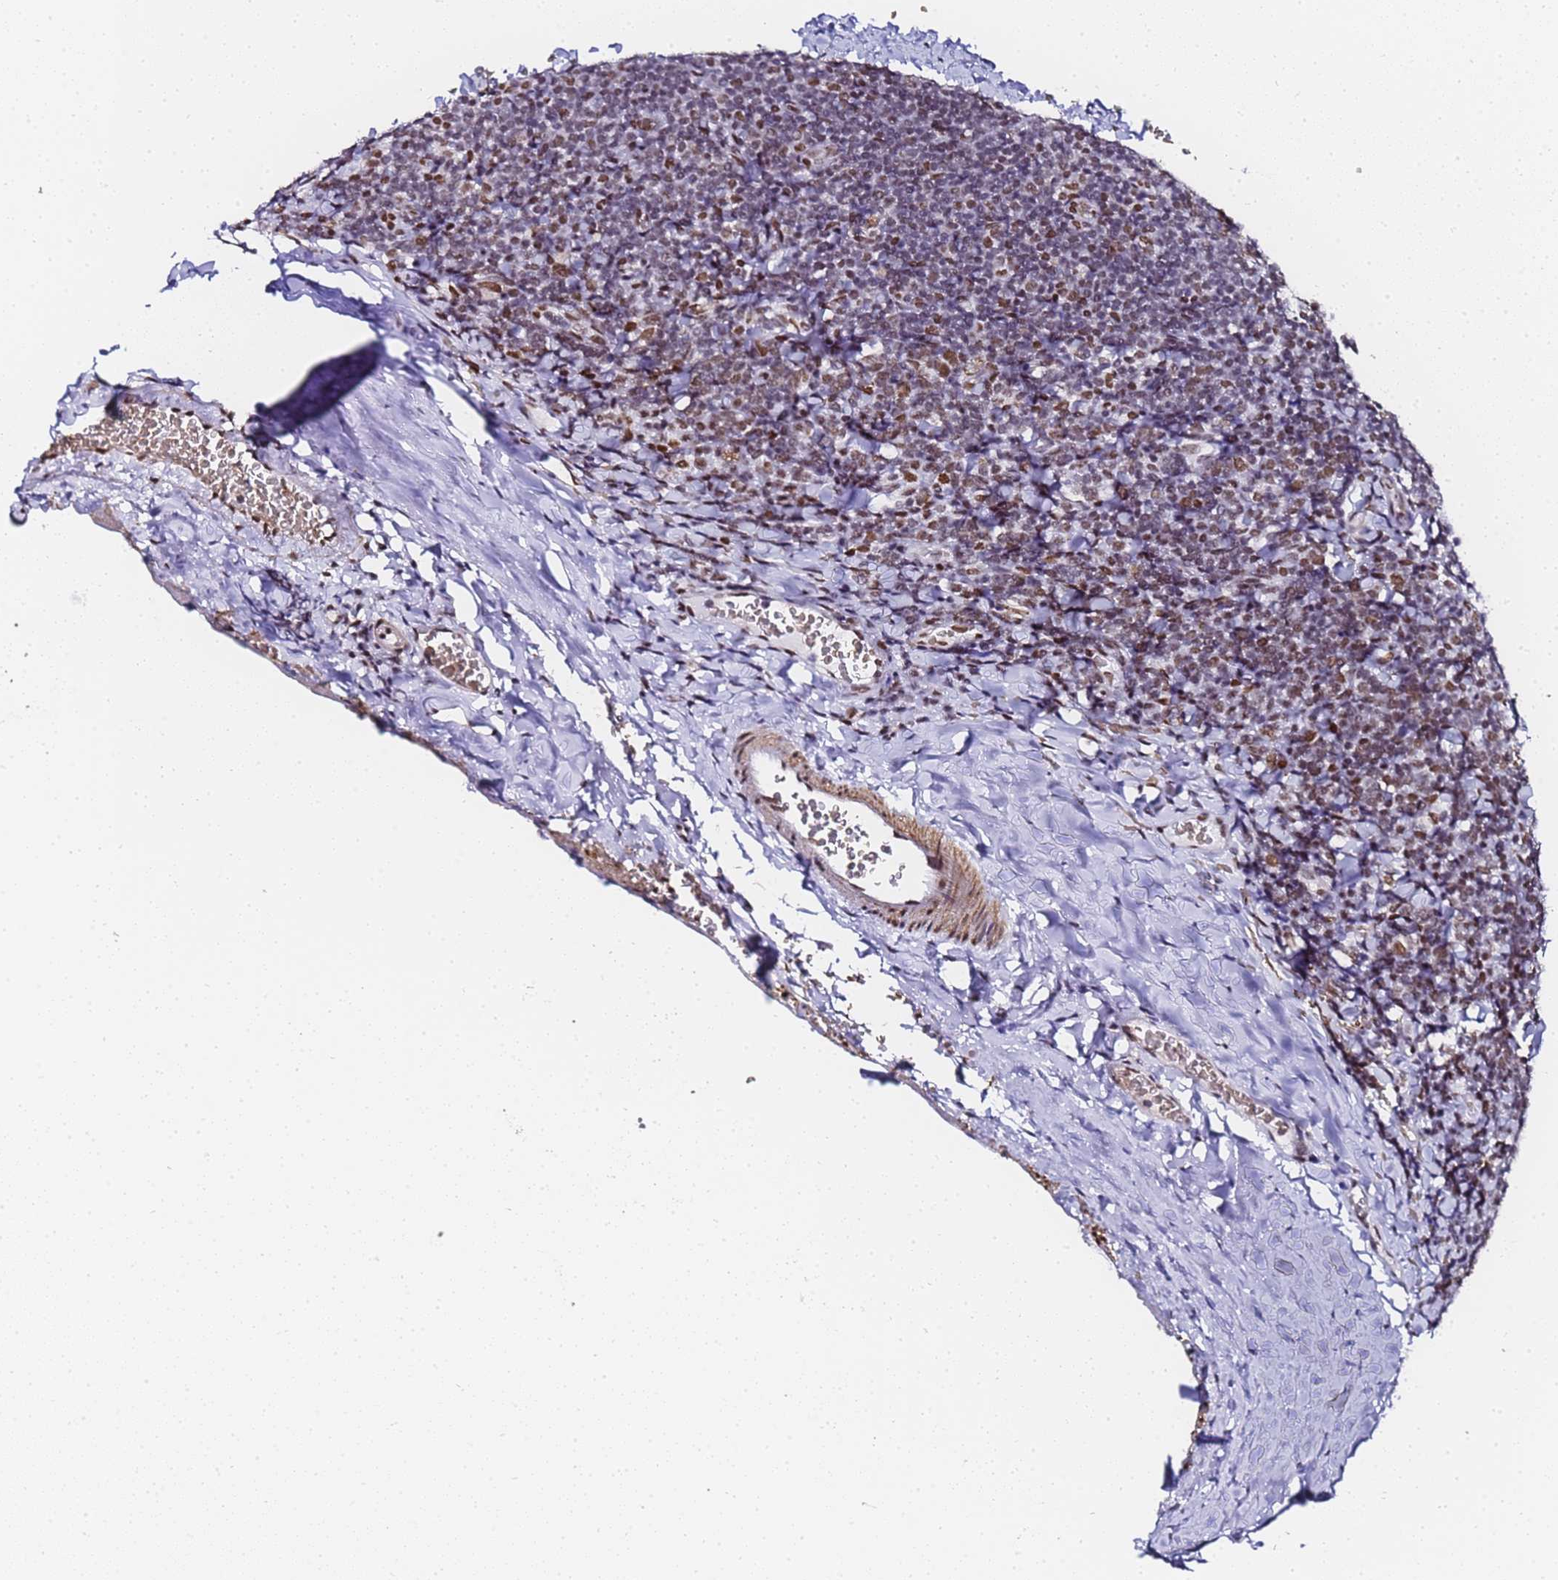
{"staining": {"intensity": "moderate", "quantity": ">75%", "location": "nuclear"}, "tissue": "tonsil", "cell_type": "Germinal center cells", "image_type": "normal", "snomed": [{"axis": "morphology", "description": "Normal tissue, NOS"}, {"axis": "topography", "description": "Tonsil"}], "caption": "Brown immunohistochemical staining in unremarkable tonsil reveals moderate nuclear positivity in approximately >75% of germinal center cells. The protein is shown in brown color, while the nuclei are stained blue.", "gene": "POLR1A", "patient": {"sex": "male", "age": 17}}